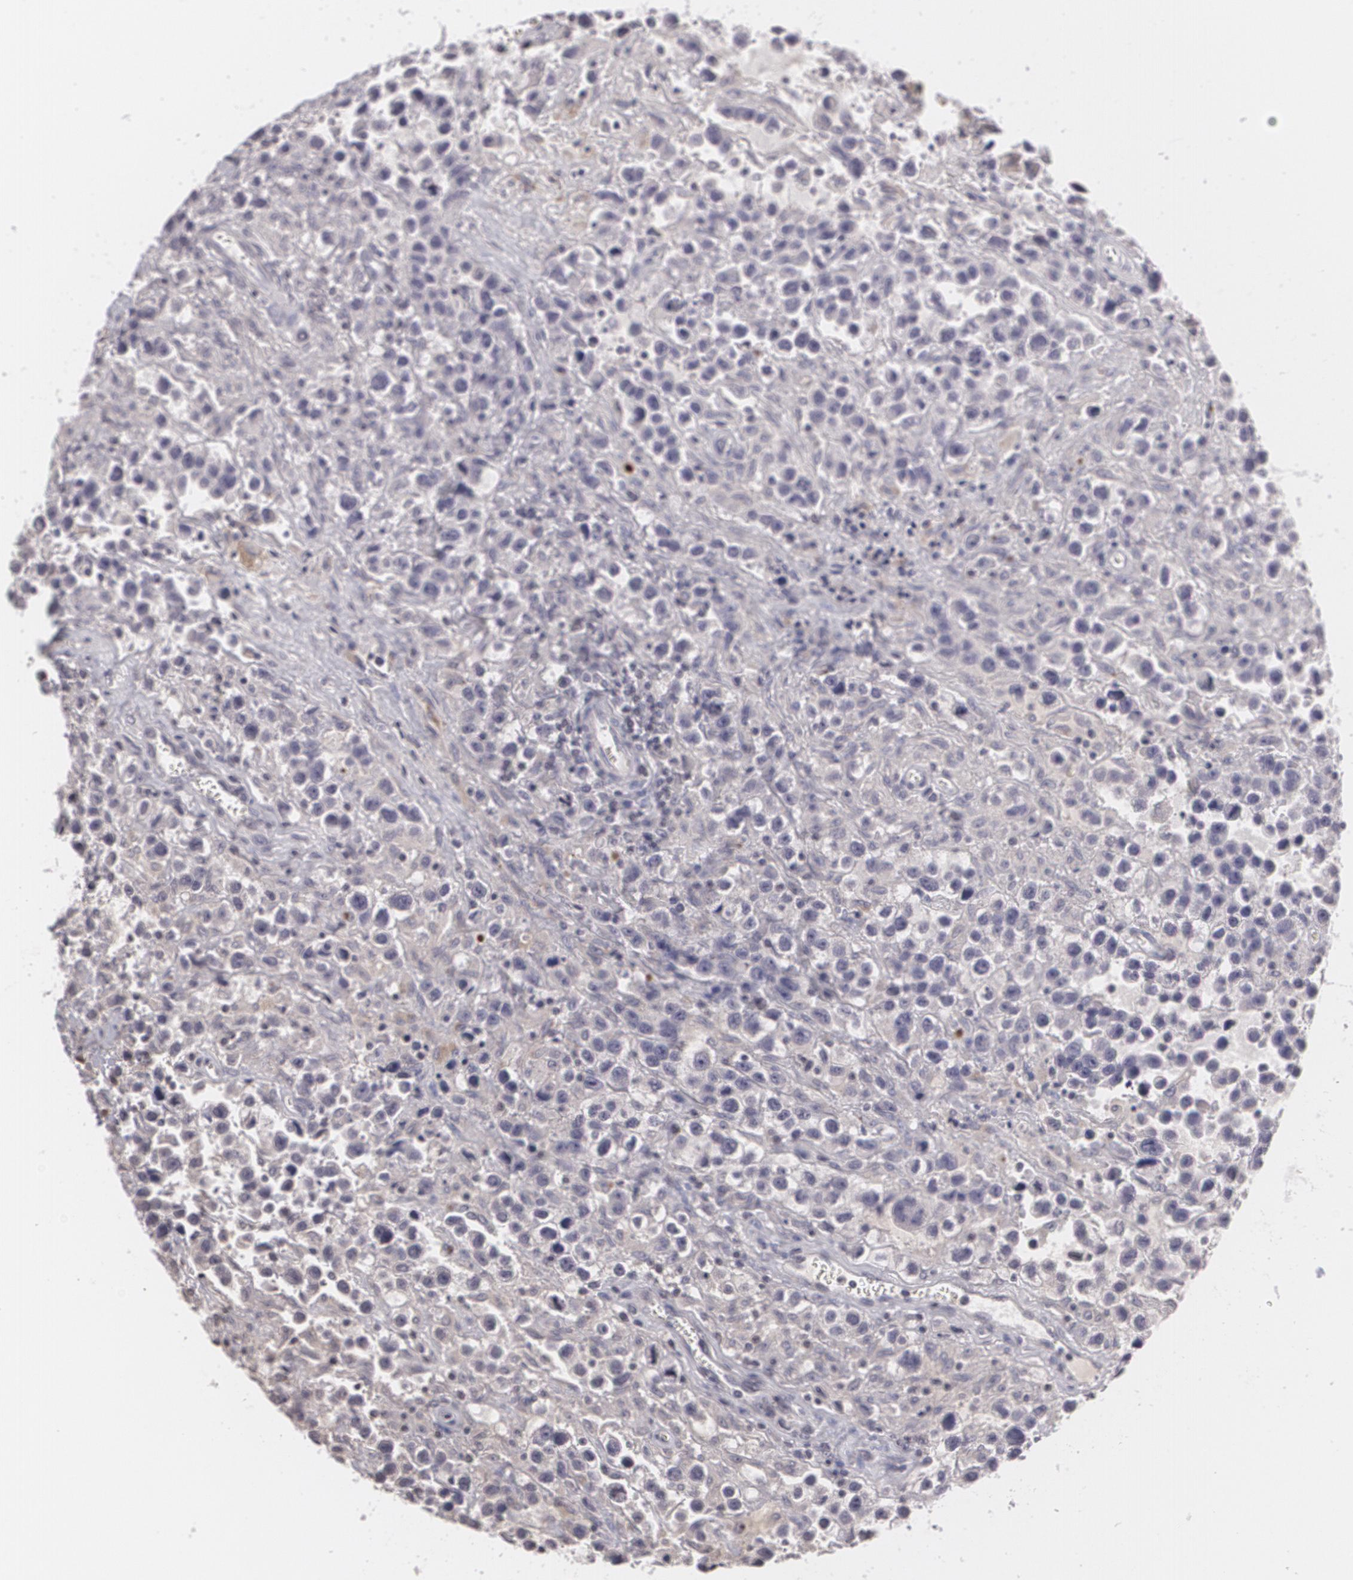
{"staining": {"intensity": "negative", "quantity": "none", "location": "none"}, "tissue": "testis cancer", "cell_type": "Tumor cells", "image_type": "cancer", "snomed": [{"axis": "morphology", "description": "Seminoma, NOS"}, {"axis": "topography", "description": "Testis"}], "caption": "Protein analysis of testis cancer shows no significant staining in tumor cells.", "gene": "MUC1", "patient": {"sex": "male", "age": 43}}